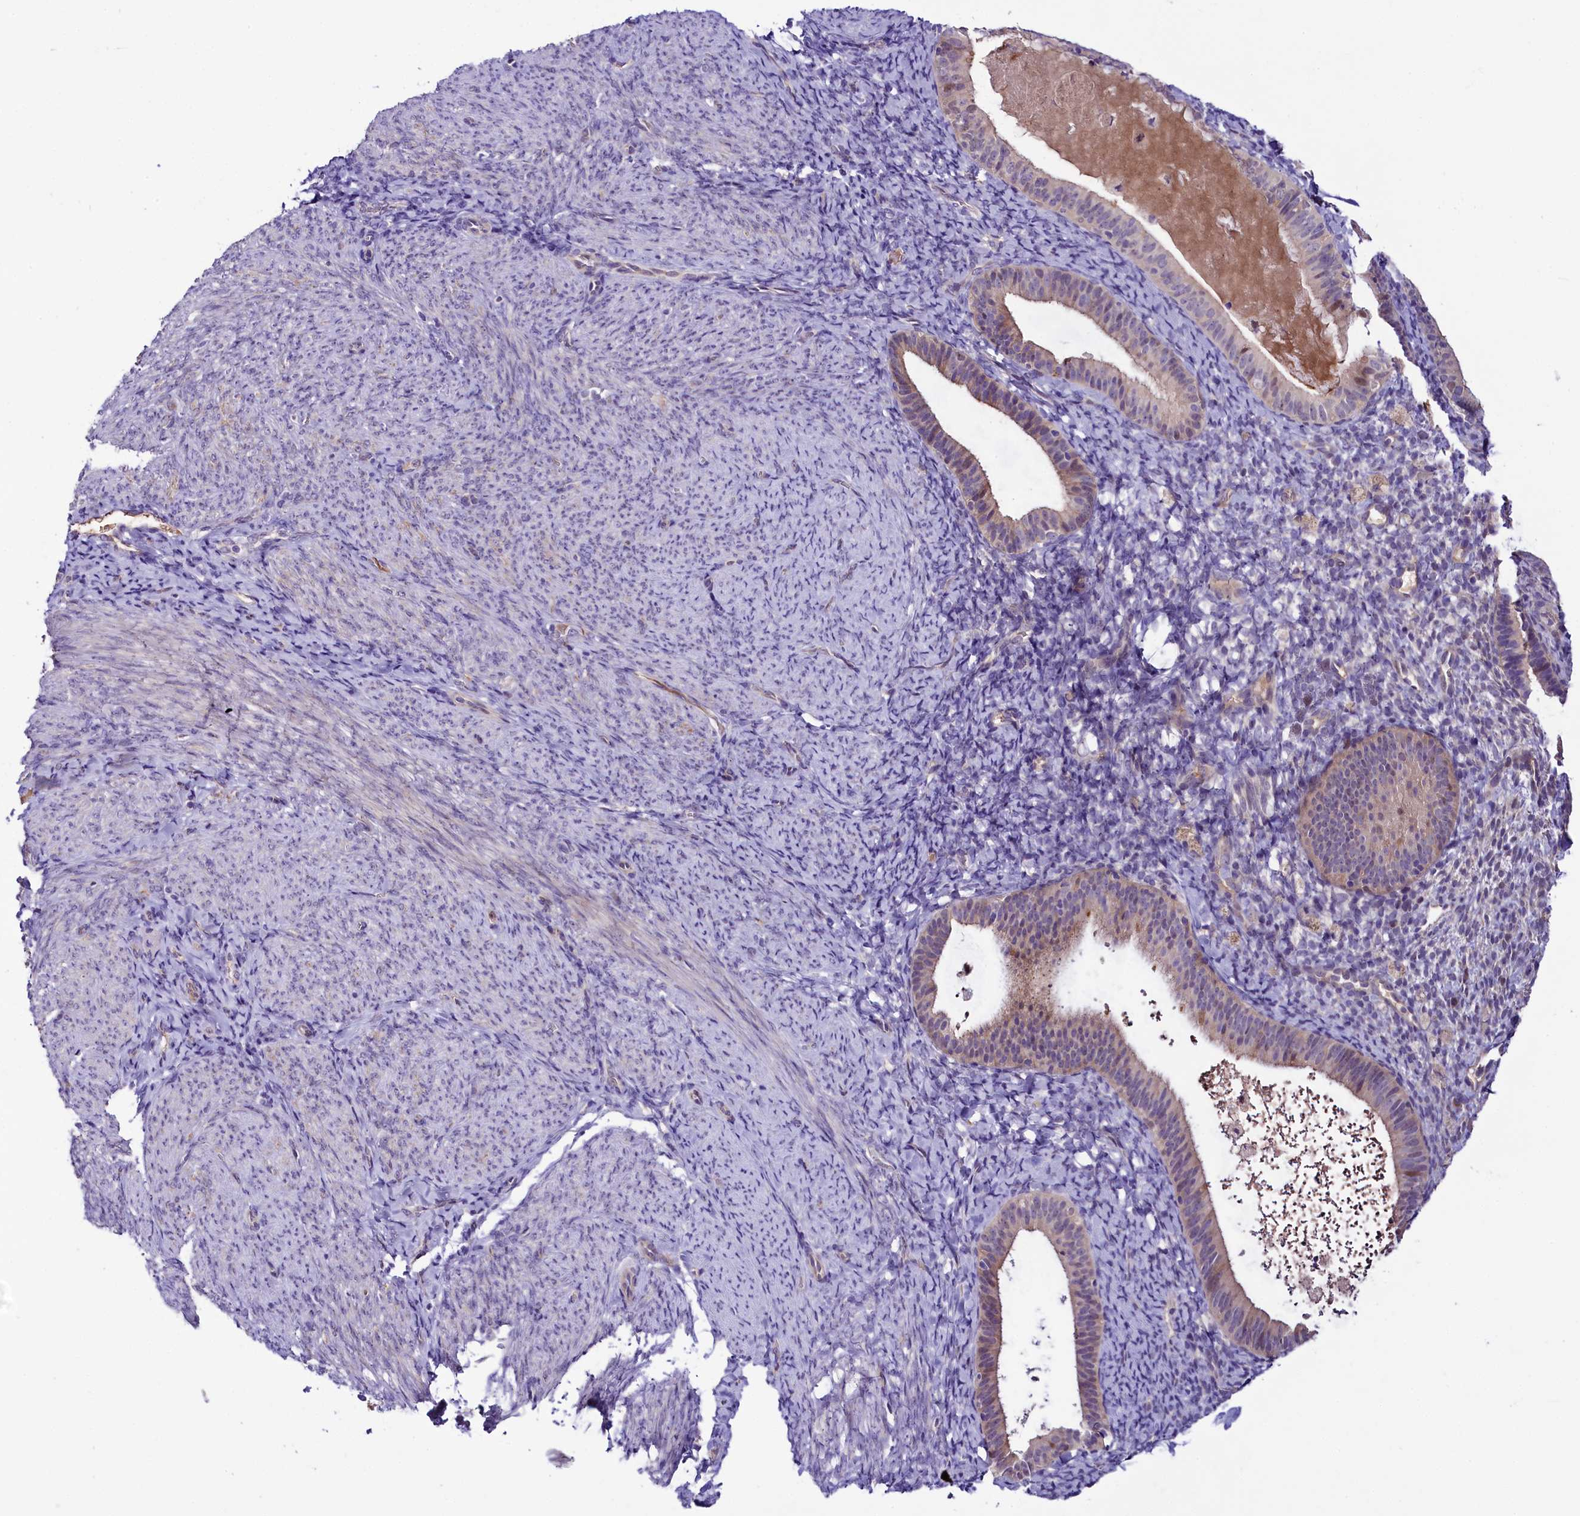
{"staining": {"intensity": "negative", "quantity": "none", "location": "none"}, "tissue": "endometrium", "cell_type": "Cells in endometrial stroma", "image_type": "normal", "snomed": [{"axis": "morphology", "description": "Normal tissue, NOS"}, {"axis": "topography", "description": "Endometrium"}], "caption": "IHC image of normal endometrium: endometrium stained with DAB exhibits no significant protein staining in cells in endometrial stroma. (Immunohistochemistry, brightfield microscopy, high magnification).", "gene": "C9orf40", "patient": {"sex": "female", "age": 65}}